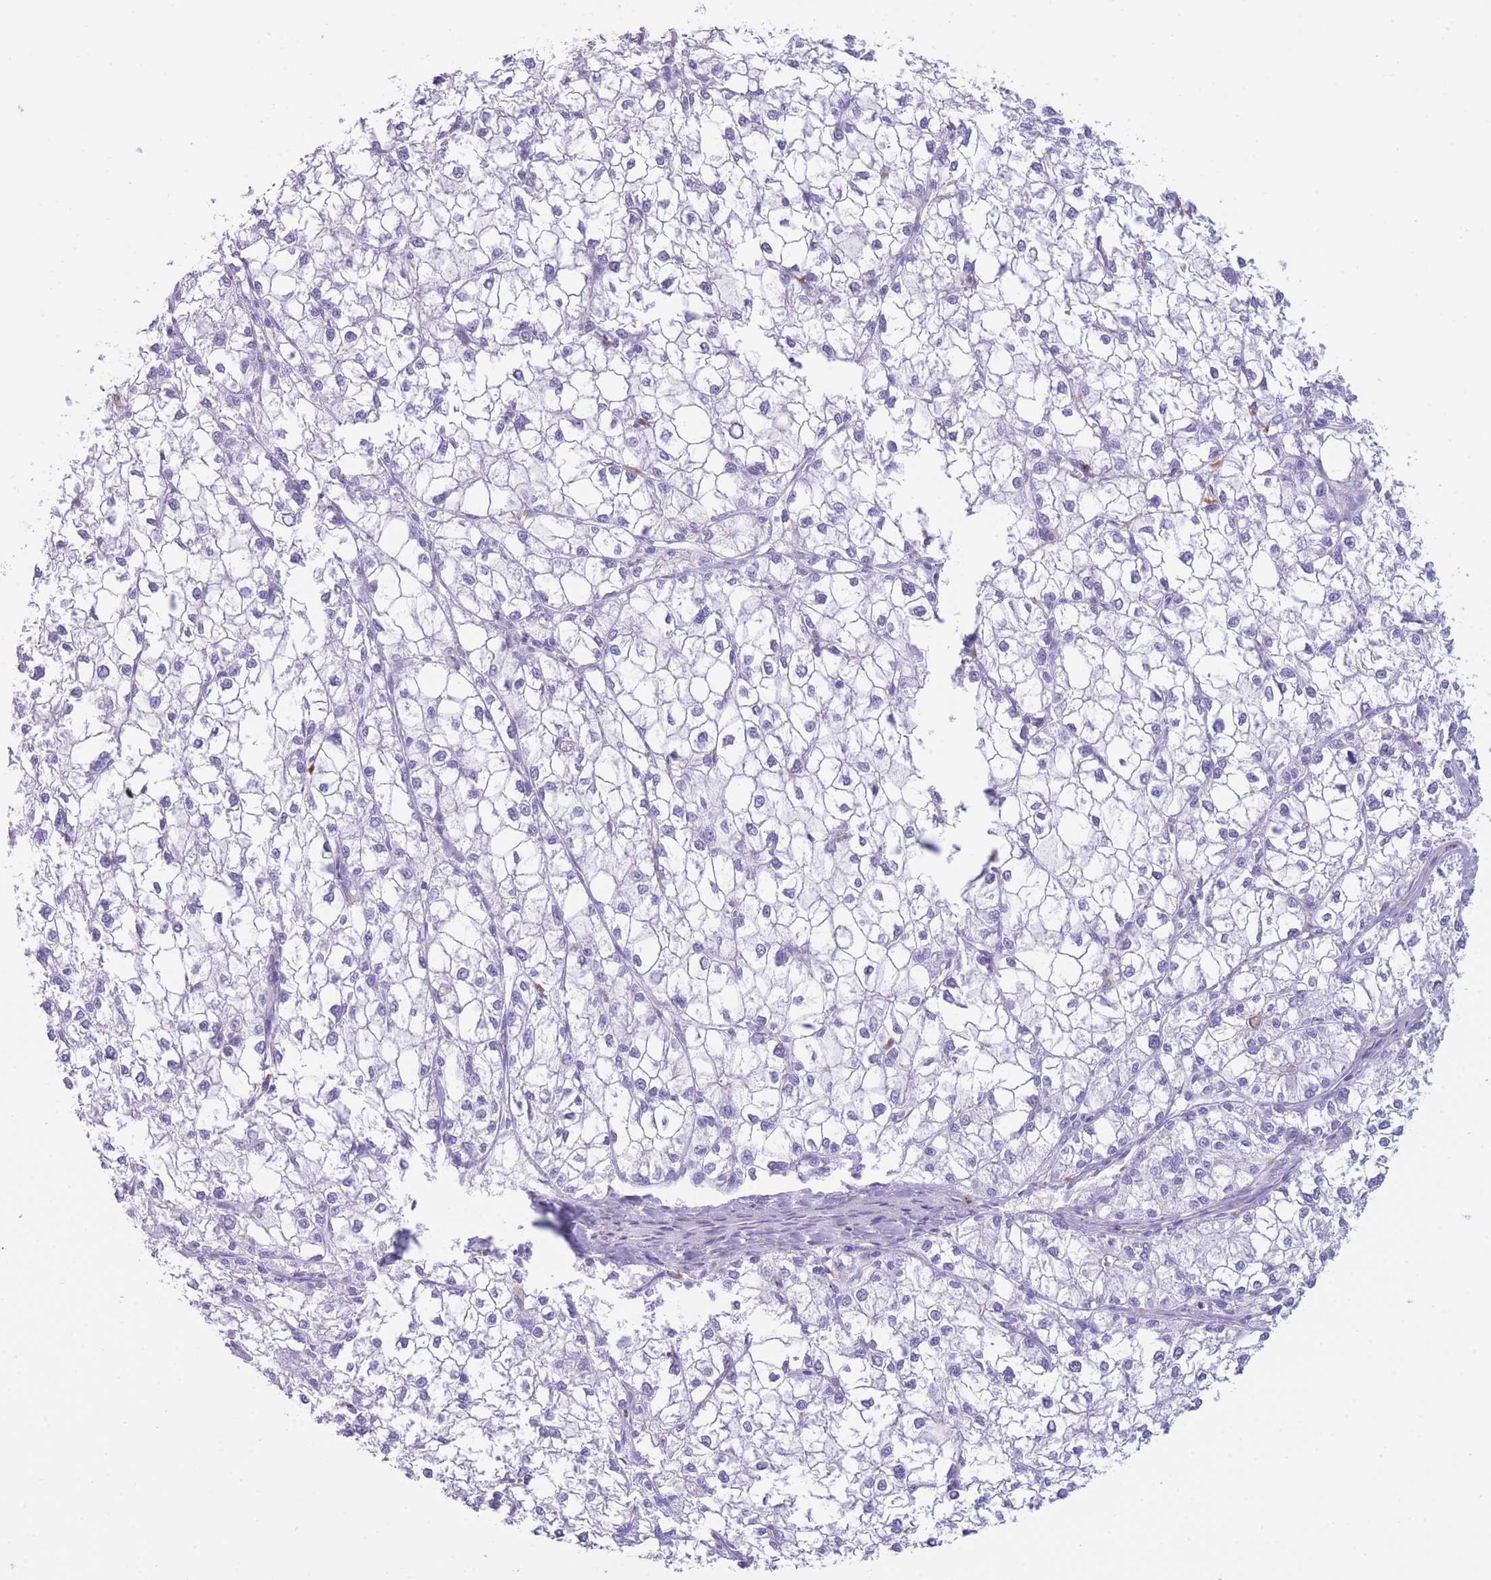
{"staining": {"intensity": "negative", "quantity": "none", "location": "none"}, "tissue": "liver cancer", "cell_type": "Tumor cells", "image_type": "cancer", "snomed": [{"axis": "morphology", "description": "Carcinoma, Hepatocellular, NOS"}, {"axis": "topography", "description": "Liver"}], "caption": "Immunohistochemistry of human liver cancer (hepatocellular carcinoma) demonstrates no positivity in tumor cells.", "gene": "PLBD1", "patient": {"sex": "female", "age": 43}}